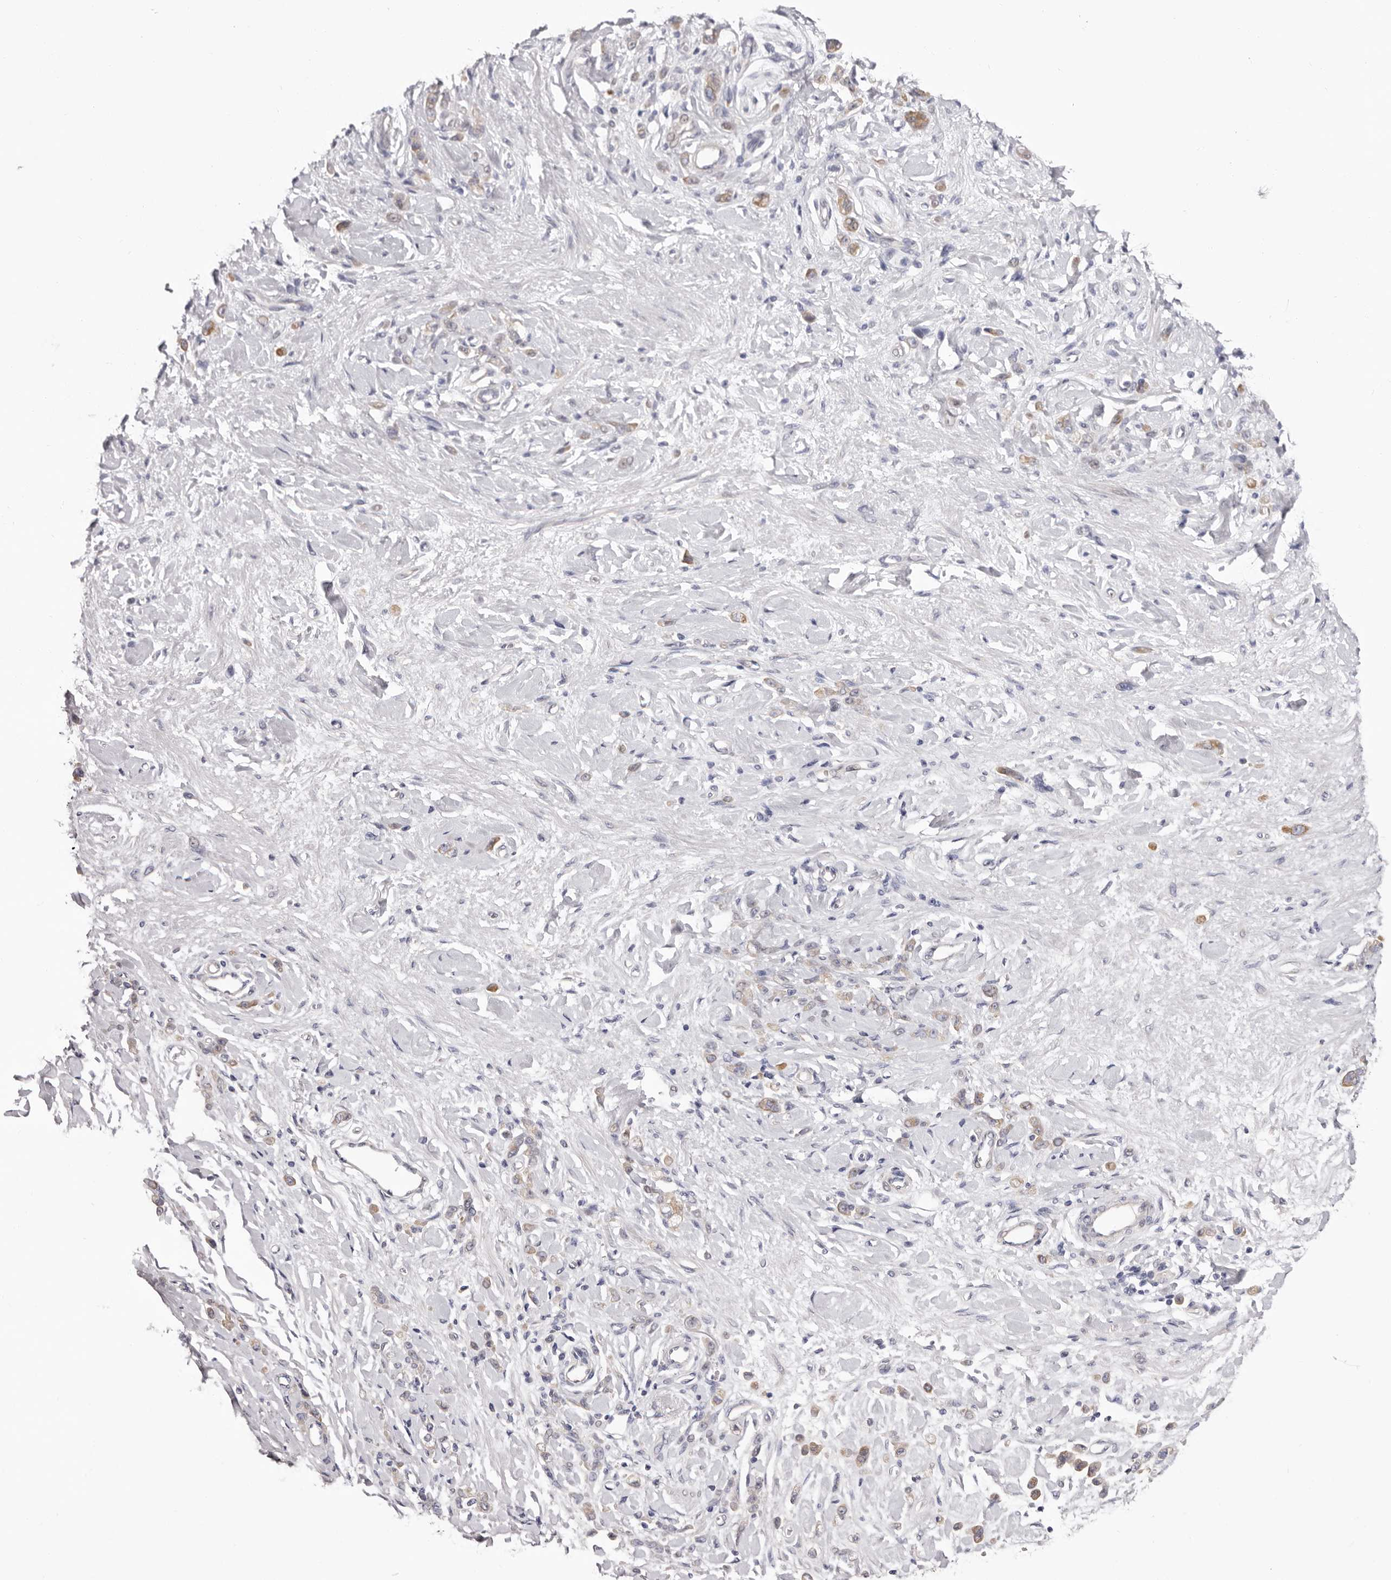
{"staining": {"intensity": "weak", "quantity": "25%-75%", "location": "cytoplasmic/membranous"}, "tissue": "stomach cancer", "cell_type": "Tumor cells", "image_type": "cancer", "snomed": [{"axis": "morphology", "description": "Normal tissue, NOS"}, {"axis": "morphology", "description": "Adenocarcinoma, NOS"}, {"axis": "topography", "description": "Stomach"}], "caption": "Immunohistochemistry (IHC) image of neoplastic tissue: stomach cancer (adenocarcinoma) stained using immunohistochemistry exhibits low levels of weak protein expression localized specifically in the cytoplasmic/membranous of tumor cells, appearing as a cytoplasmic/membranous brown color.", "gene": "STK16", "patient": {"sex": "male", "age": 82}}